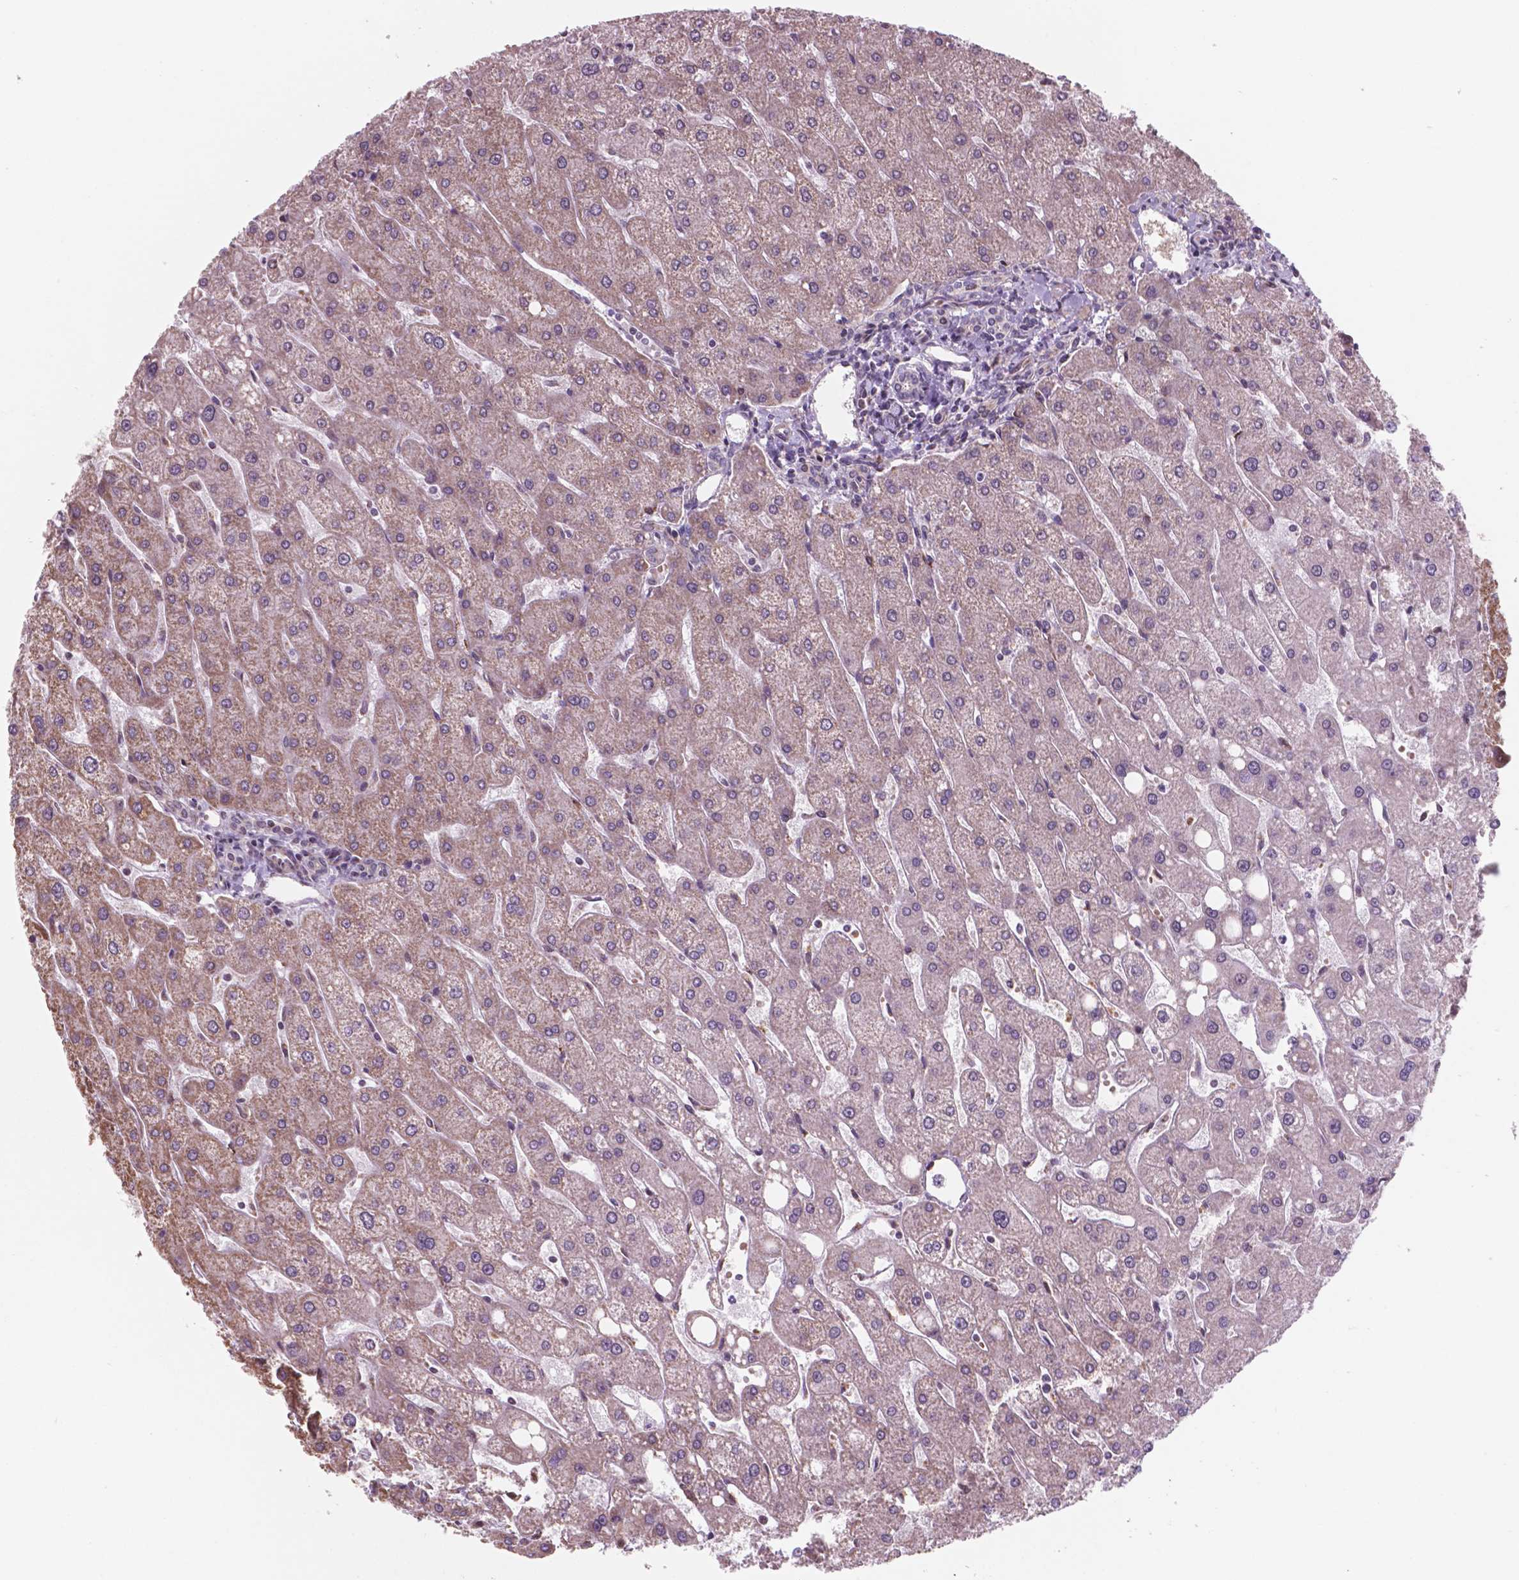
{"staining": {"intensity": "negative", "quantity": "none", "location": "none"}, "tissue": "liver", "cell_type": "Cholangiocytes", "image_type": "normal", "snomed": [{"axis": "morphology", "description": "Normal tissue, NOS"}, {"axis": "topography", "description": "Liver"}], "caption": "DAB immunohistochemical staining of normal liver reveals no significant positivity in cholangiocytes.", "gene": "NDUFA10", "patient": {"sex": "male", "age": 67}}